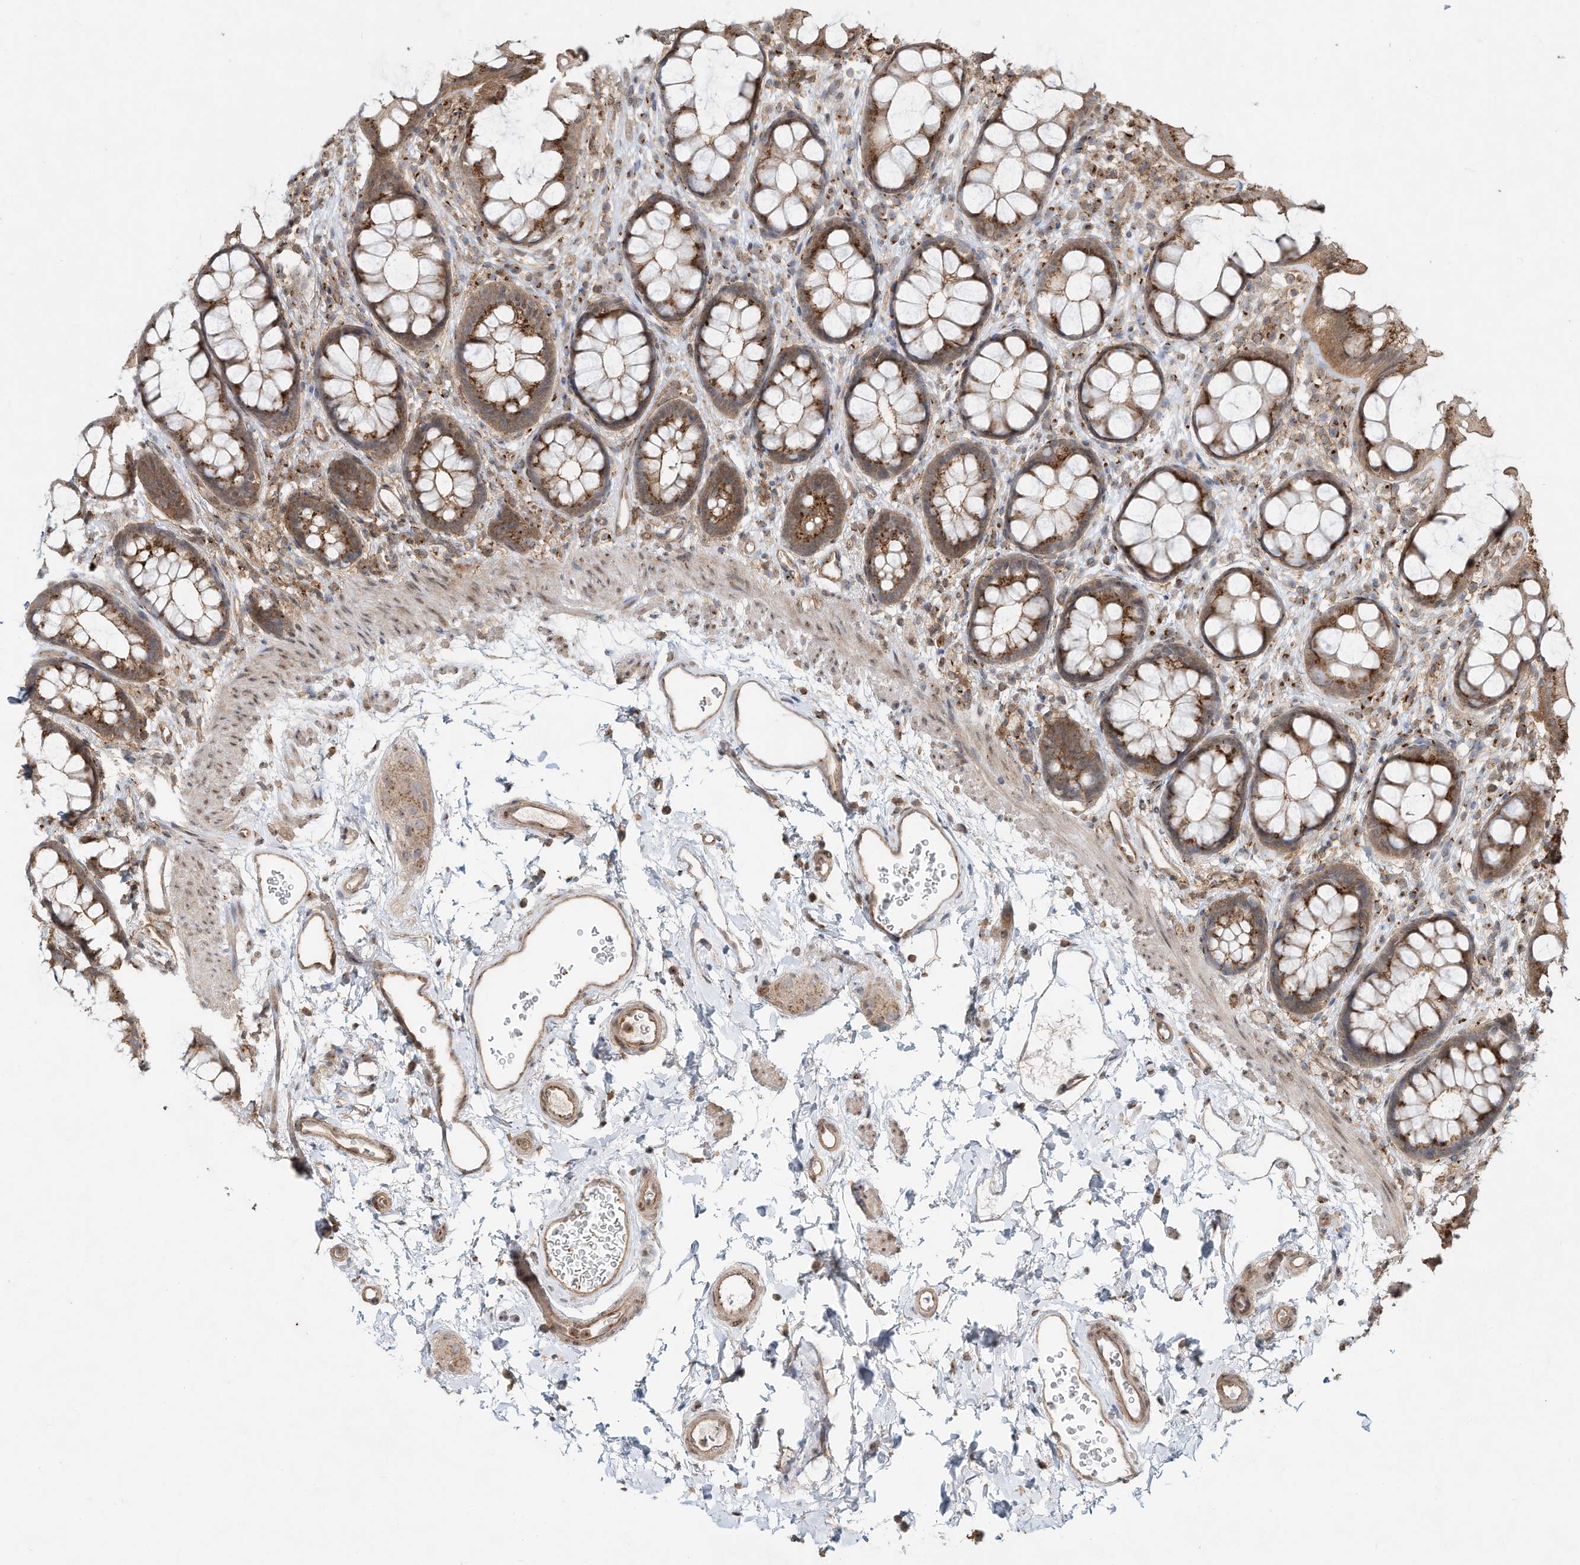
{"staining": {"intensity": "moderate", "quantity": ">75%", "location": "cytoplasmic/membranous"}, "tissue": "rectum", "cell_type": "Glandular cells", "image_type": "normal", "snomed": [{"axis": "morphology", "description": "Normal tissue, NOS"}, {"axis": "topography", "description": "Rectum"}], "caption": "Rectum stained with immunohistochemistry reveals moderate cytoplasmic/membranous expression in approximately >75% of glandular cells. The protein is stained brown, and the nuclei are stained in blue (DAB (3,3'-diaminobenzidine) IHC with brightfield microscopy, high magnification).", "gene": "CUX1", "patient": {"sex": "female", "age": 65}}